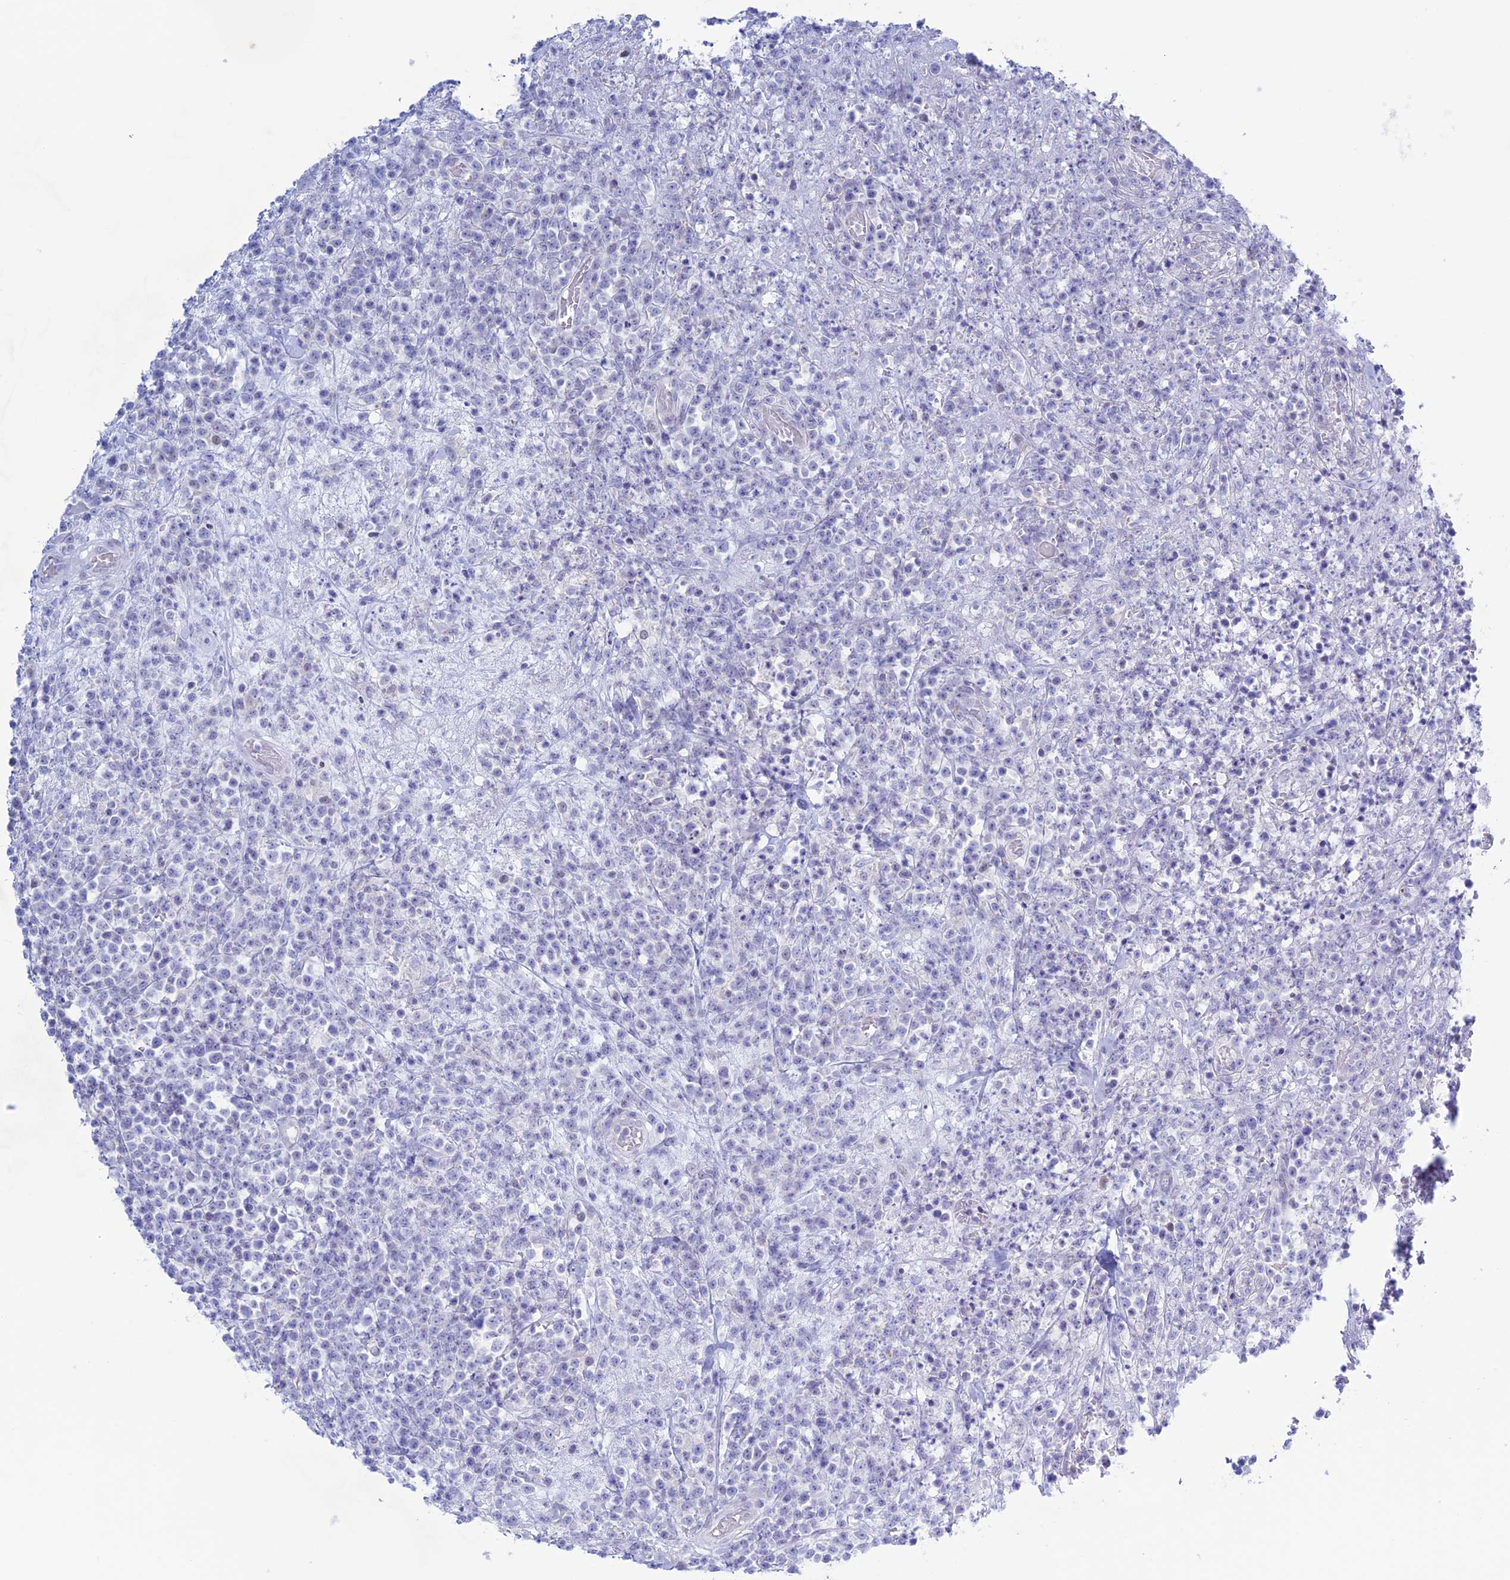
{"staining": {"intensity": "negative", "quantity": "none", "location": "none"}, "tissue": "lymphoma", "cell_type": "Tumor cells", "image_type": "cancer", "snomed": [{"axis": "morphology", "description": "Malignant lymphoma, non-Hodgkin's type, High grade"}, {"axis": "topography", "description": "Colon"}], "caption": "A high-resolution image shows immunohistochemistry staining of lymphoma, which demonstrates no significant staining in tumor cells.", "gene": "LHFPL2", "patient": {"sex": "female", "age": 53}}